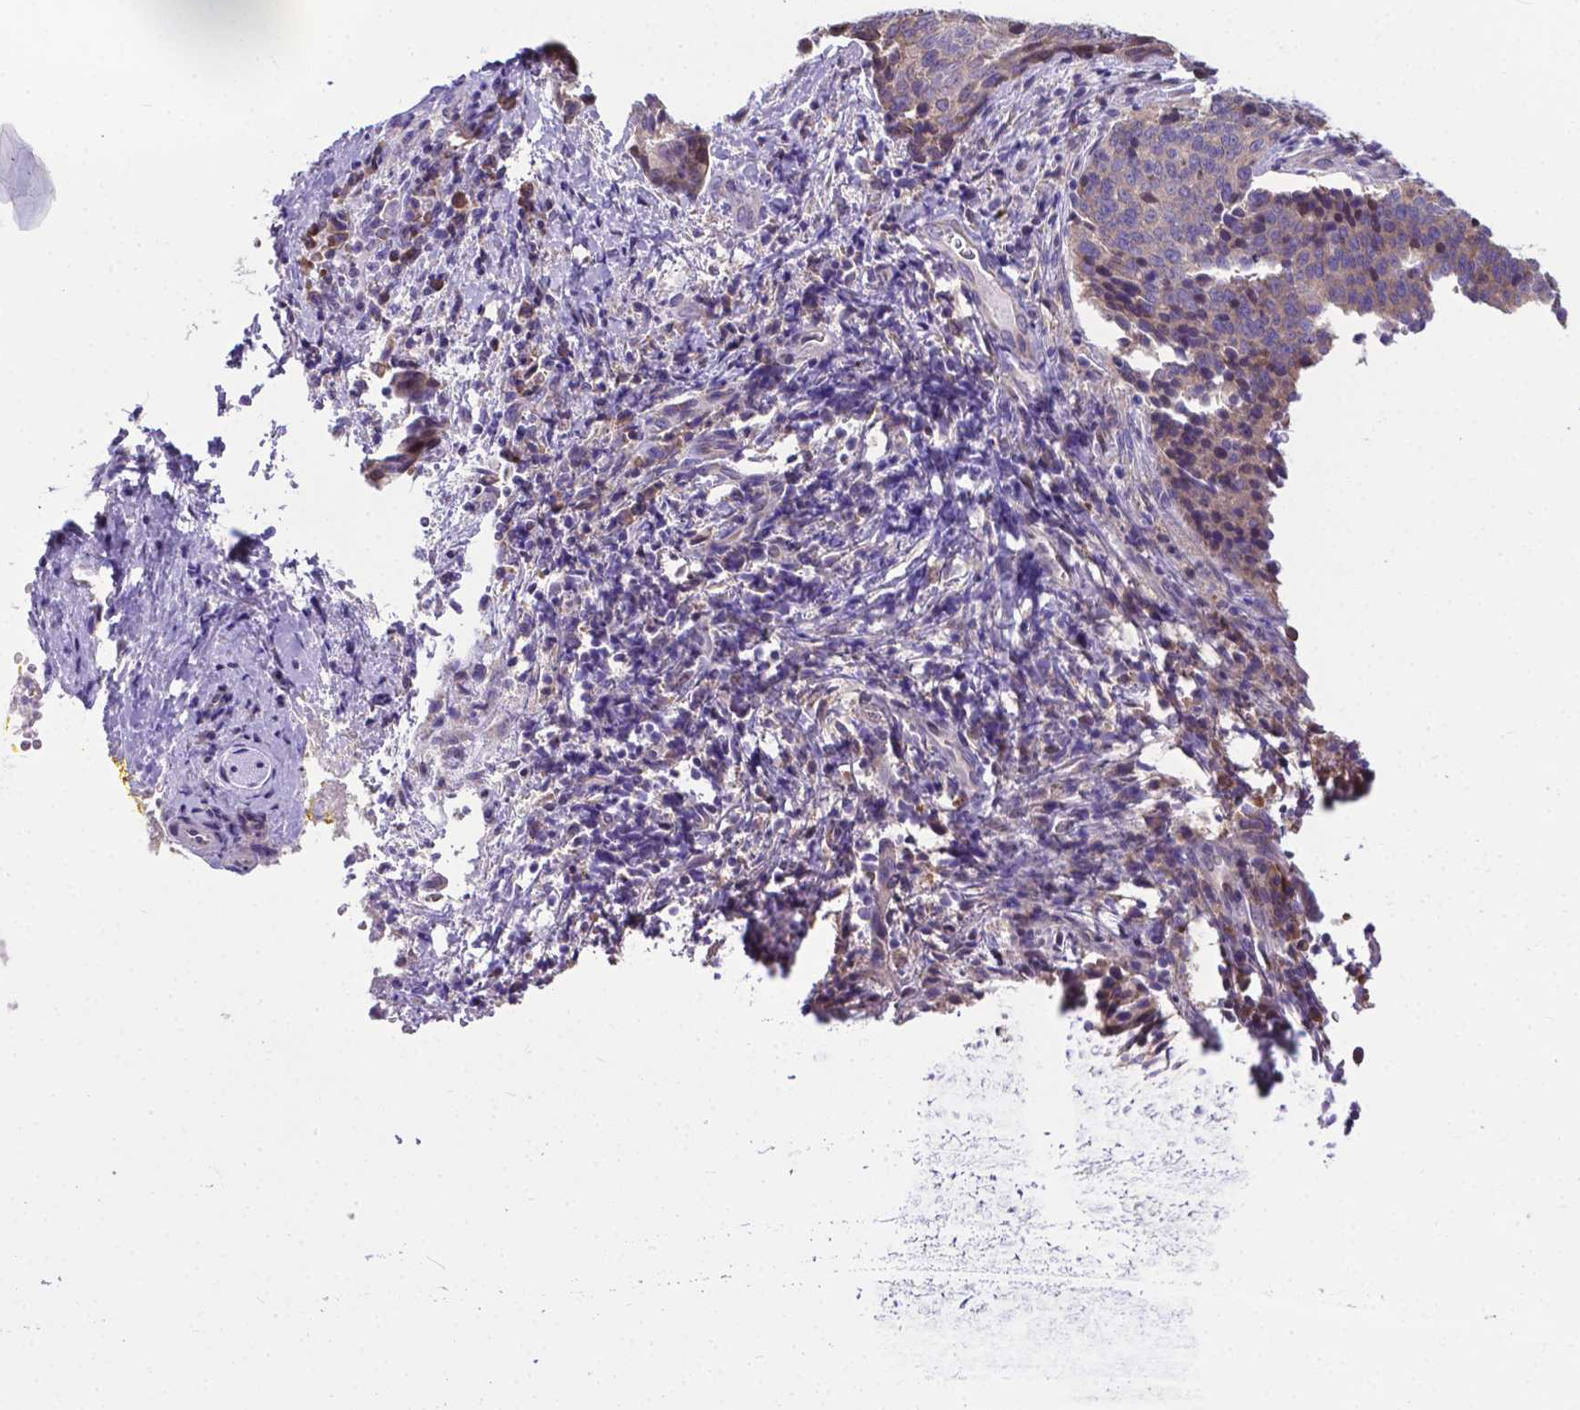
{"staining": {"intensity": "weak", "quantity": ">75%", "location": "cytoplasmic/membranous"}, "tissue": "cervical cancer", "cell_type": "Tumor cells", "image_type": "cancer", "snomed": [{"axis": "morphology", "description": "Squamous cell carcinoma, NOS"}, {"axis": "topography", "description": "Cervix"}], "caption": "DAB immunohistochemical staining of cervical squamous cell carcinoma exhibits weak cytoplasmic/membranous protein expression in about >75% of tumor cells.", "gene": "RPL6", "patient": {"sex": "female", "age": 34}}